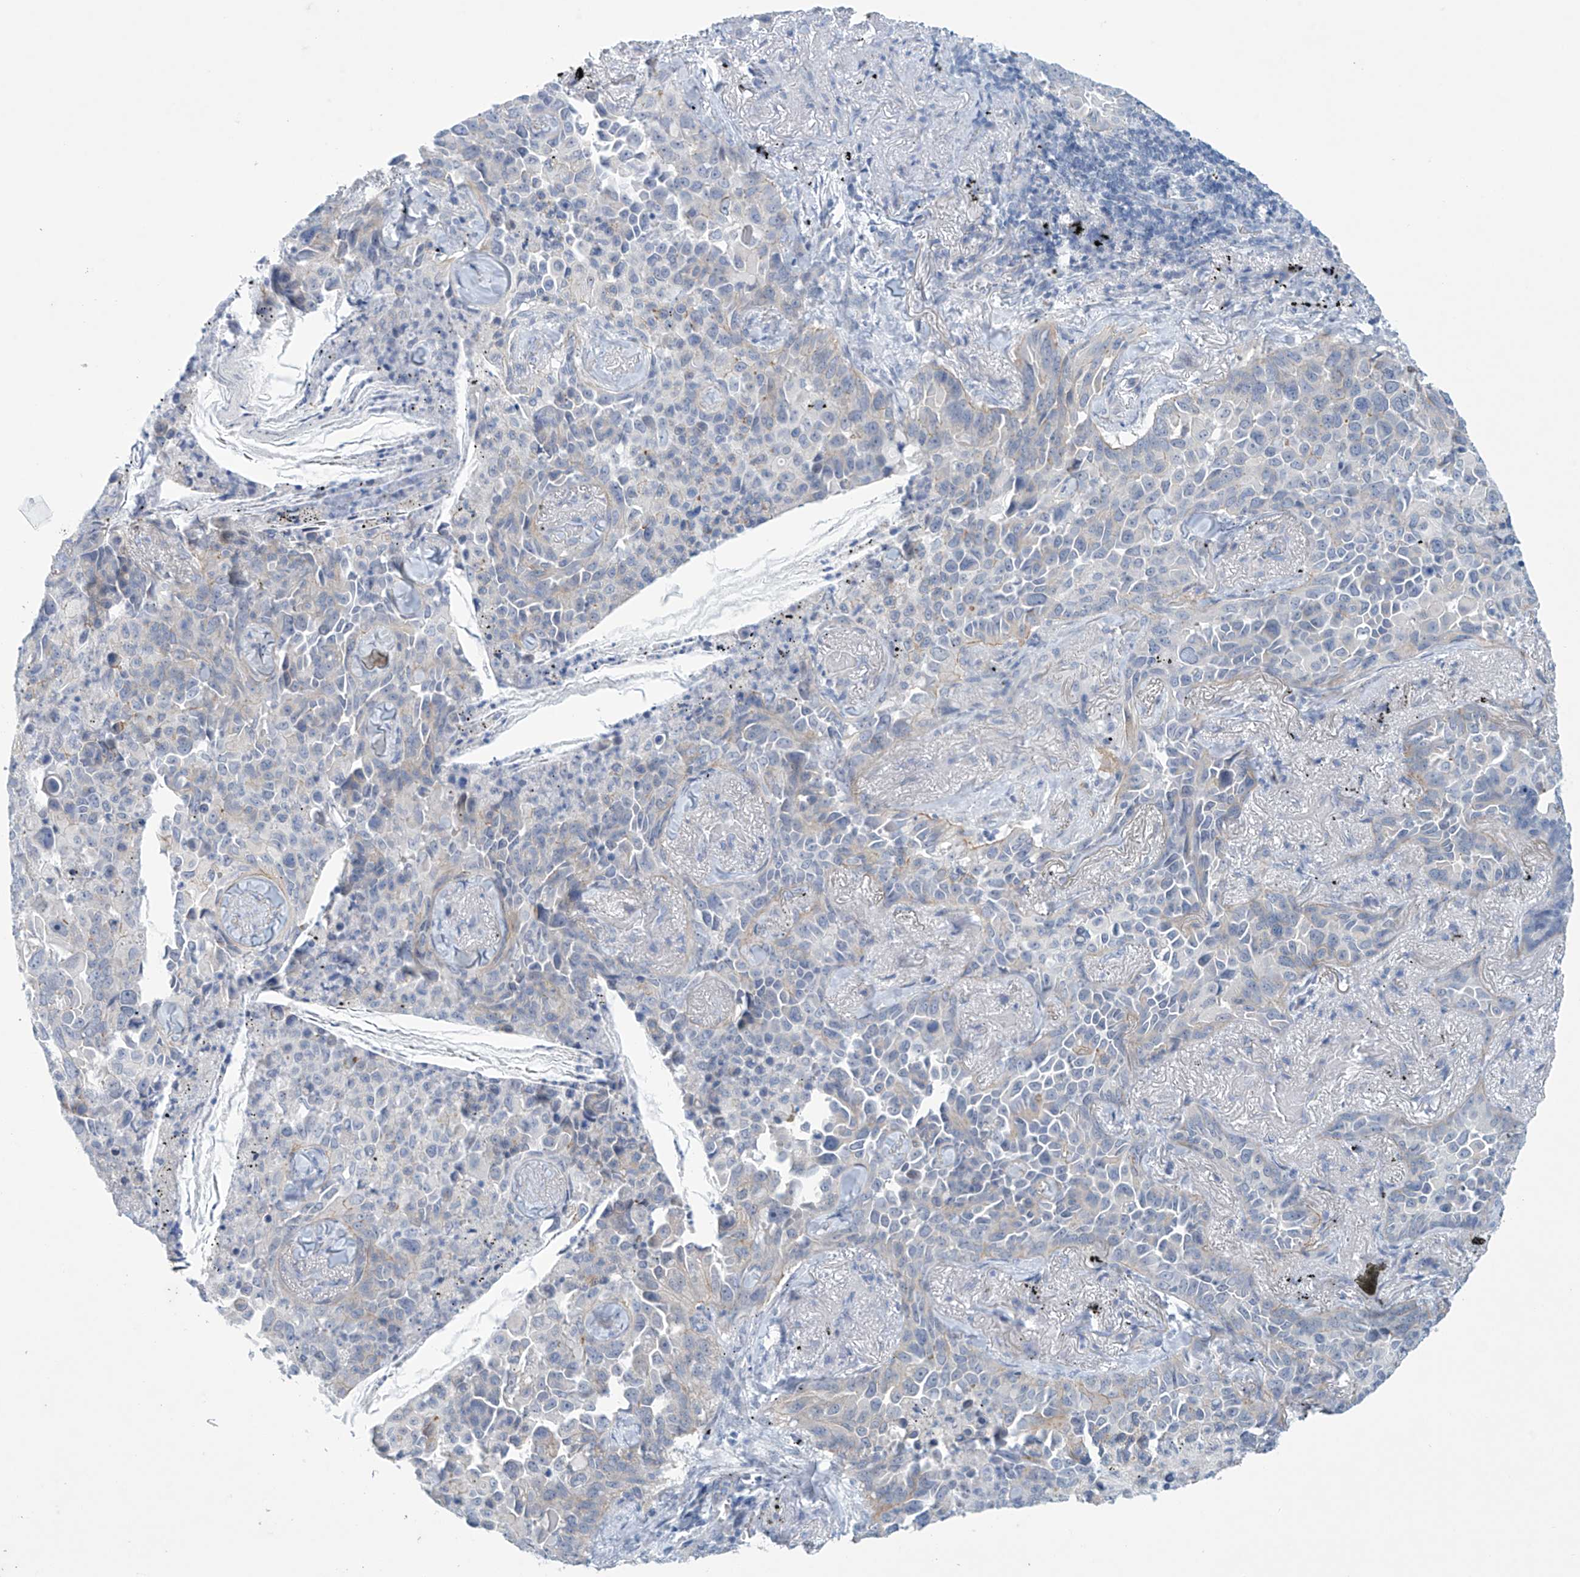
{"staining": {"intensity": "negative", "quantity": "none", "location": "none"}, "tissue": "lung cancer", "cell_type": "Tumor cells", "image_type": "cancer", "snomed": [{"axis": "morphology", "description": "Adenocarcinoma, NOS"}, {"axis": "topography", "description": "Lung"}], "caption": "Immunohistochemistry of lung cancer demonstrates no expression in tumor cells.", "gene": "SLC35A5", "patient": {"sex": "female", "age": 67}}